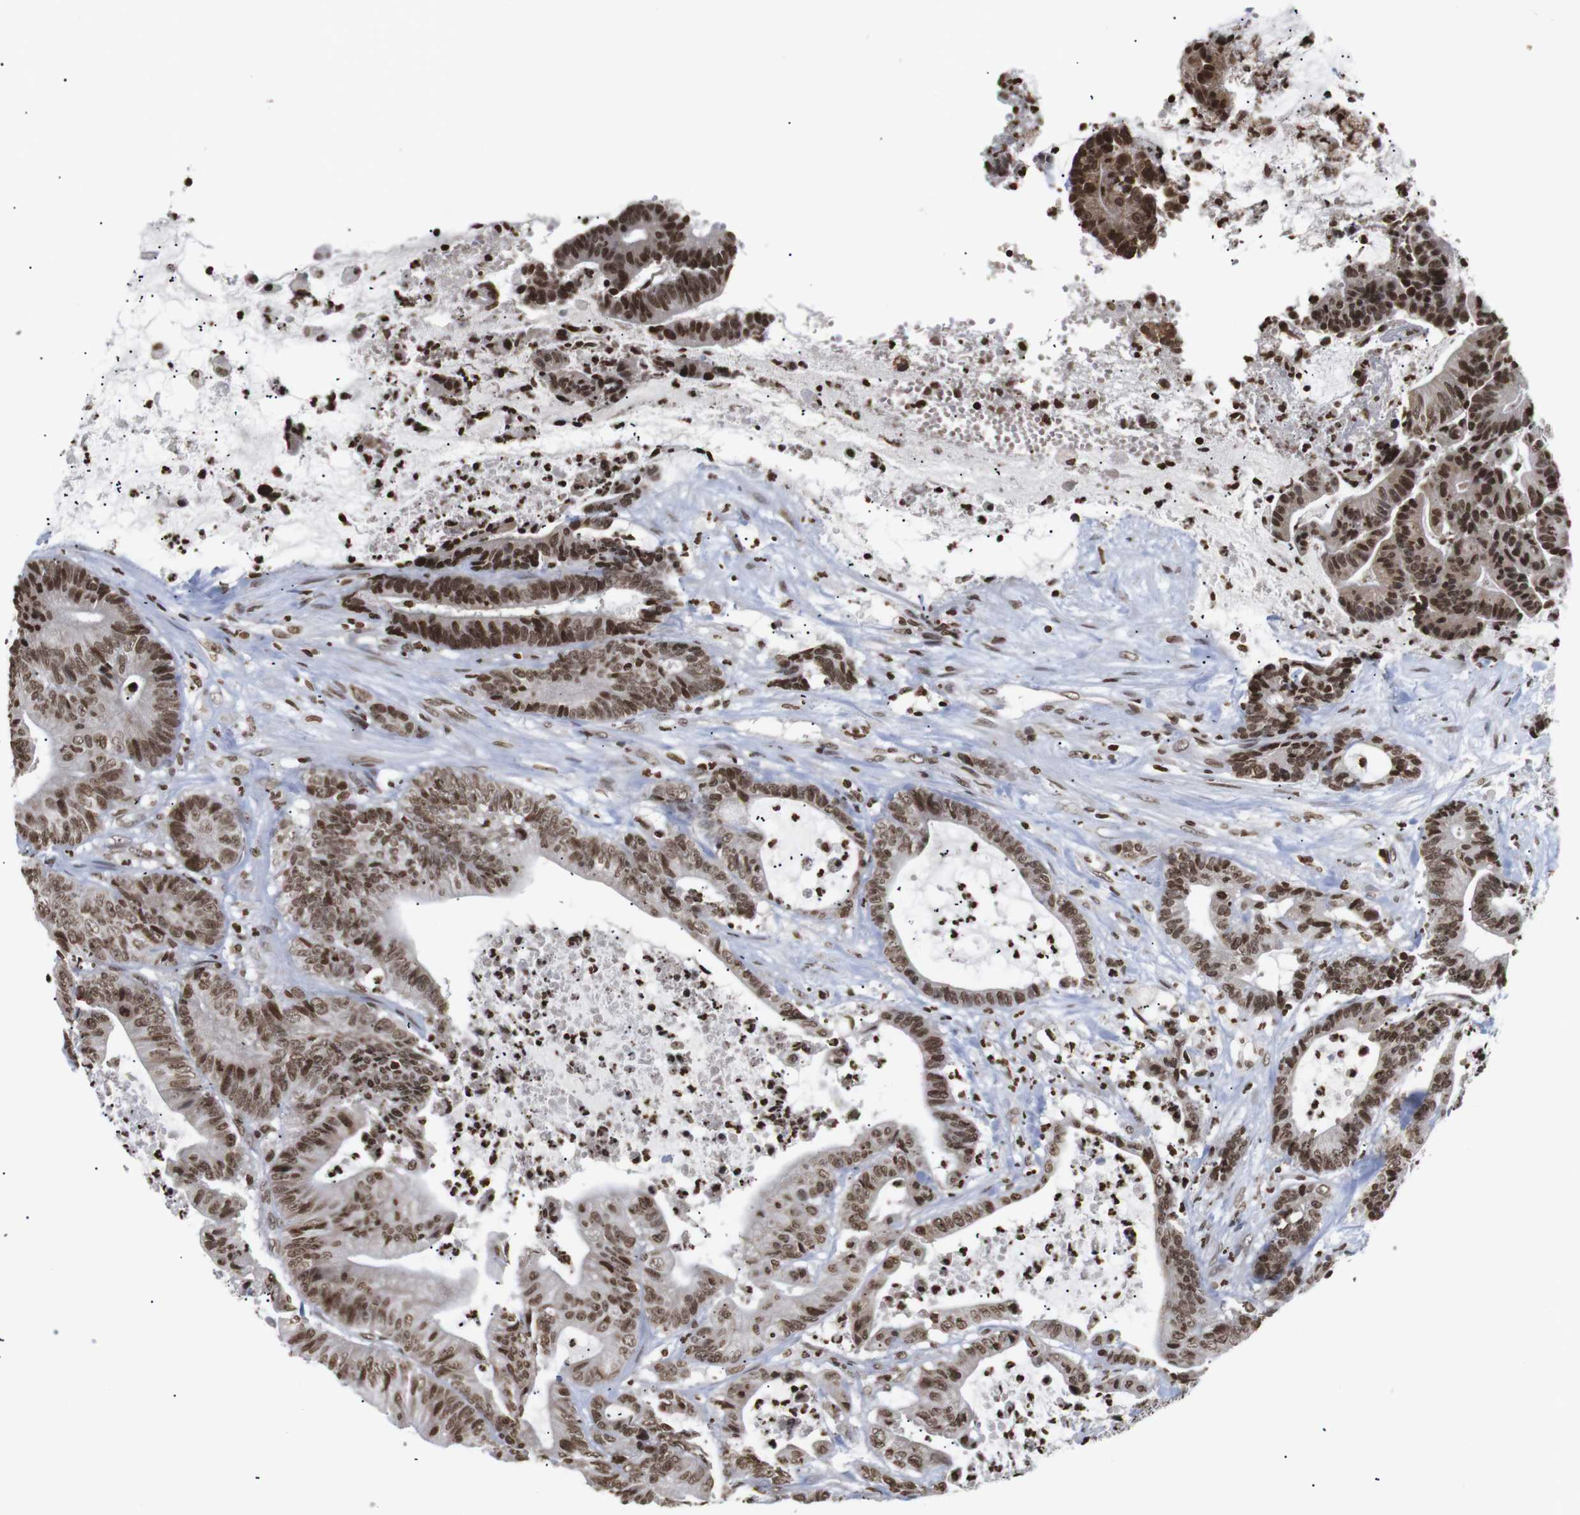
{"staining": {"intensity": "moderate", "quantity": ">75%", "location": "nuclear"}, "tissue": "colorectal cancer", "cell_type": "Tumor cells", "image_type": "cancer", "snomed": [{"axis": "morphology", "description": "Adenocarcinoma, NOS"}, {"axis": "topography", "description": "Colon"}], "caption": "This is a micrograph of immunohistochemistry staining of colorectal cancer (adenocarcinoma), which shows moderate staining in the nuclear of tumor cells.", "gene": "ETV5", "patient": {"sex": "female", "age": 84}}